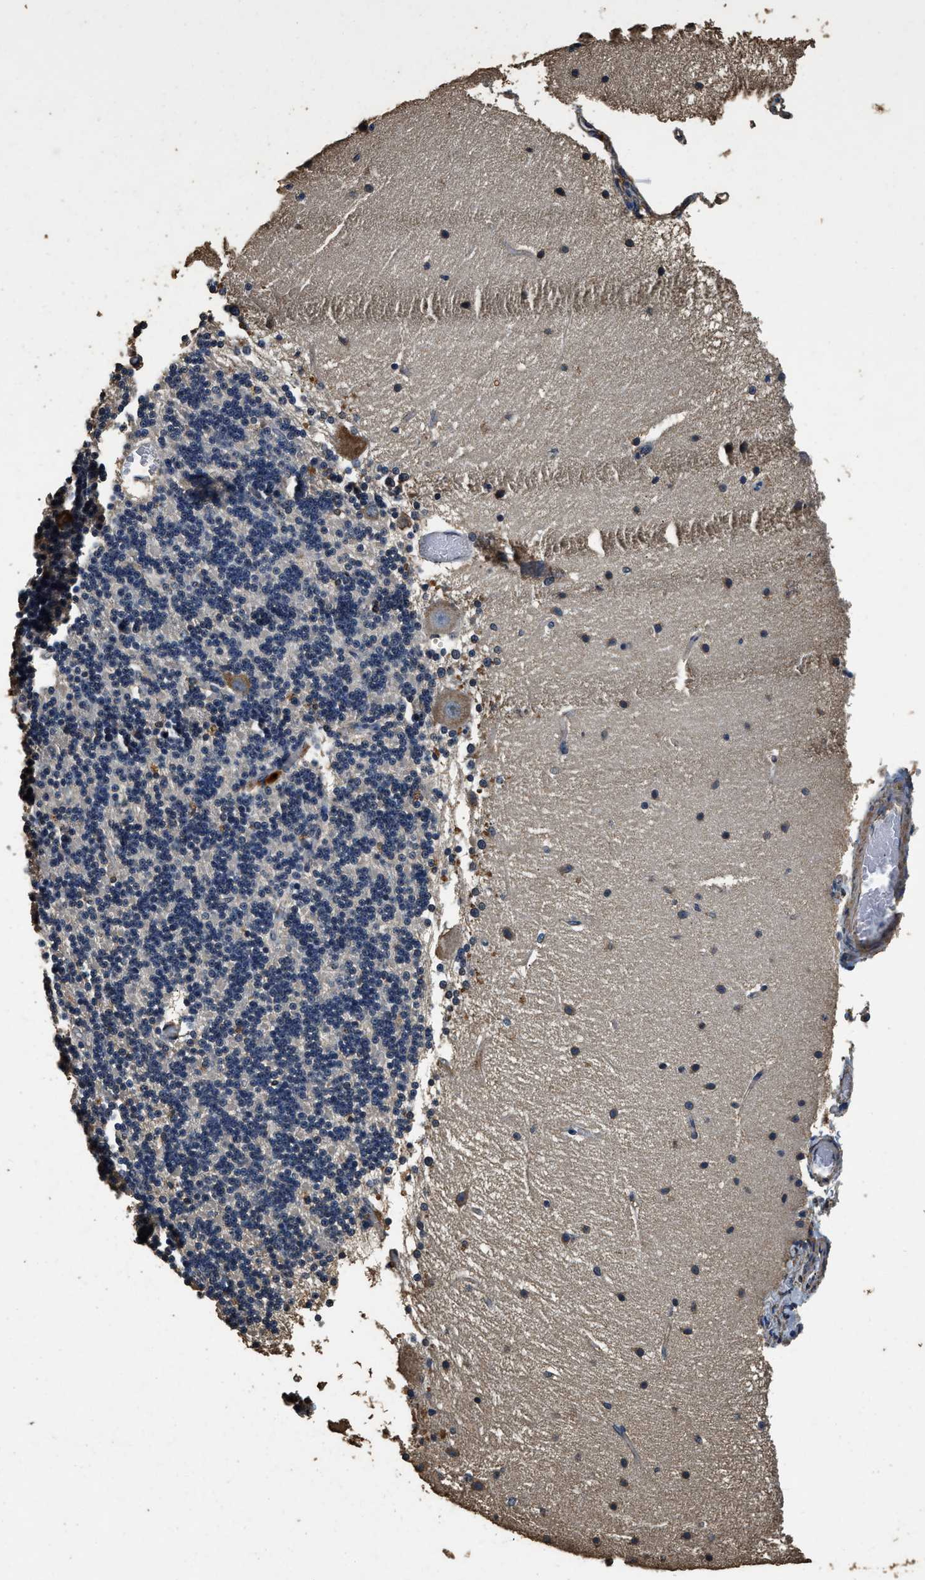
{"staining": {"intensity": "weak", "quantity": "<25%", "location": "cytoplasmic/membranous"}, "tissue": "cerebellum", "cell_type": "Cells in granular layer", "image_type": "normal", "snomed": [{"axis": "morphology", "description": "Normal tissue, NOS"}, {"axis": "topography", "description": "Cerebellum"}], "caption": "The image reveals no significant expression in cells in granular layer of cerebellum.", "gene": "MIB1", "patient": {"sex": "female", "age": 54}}